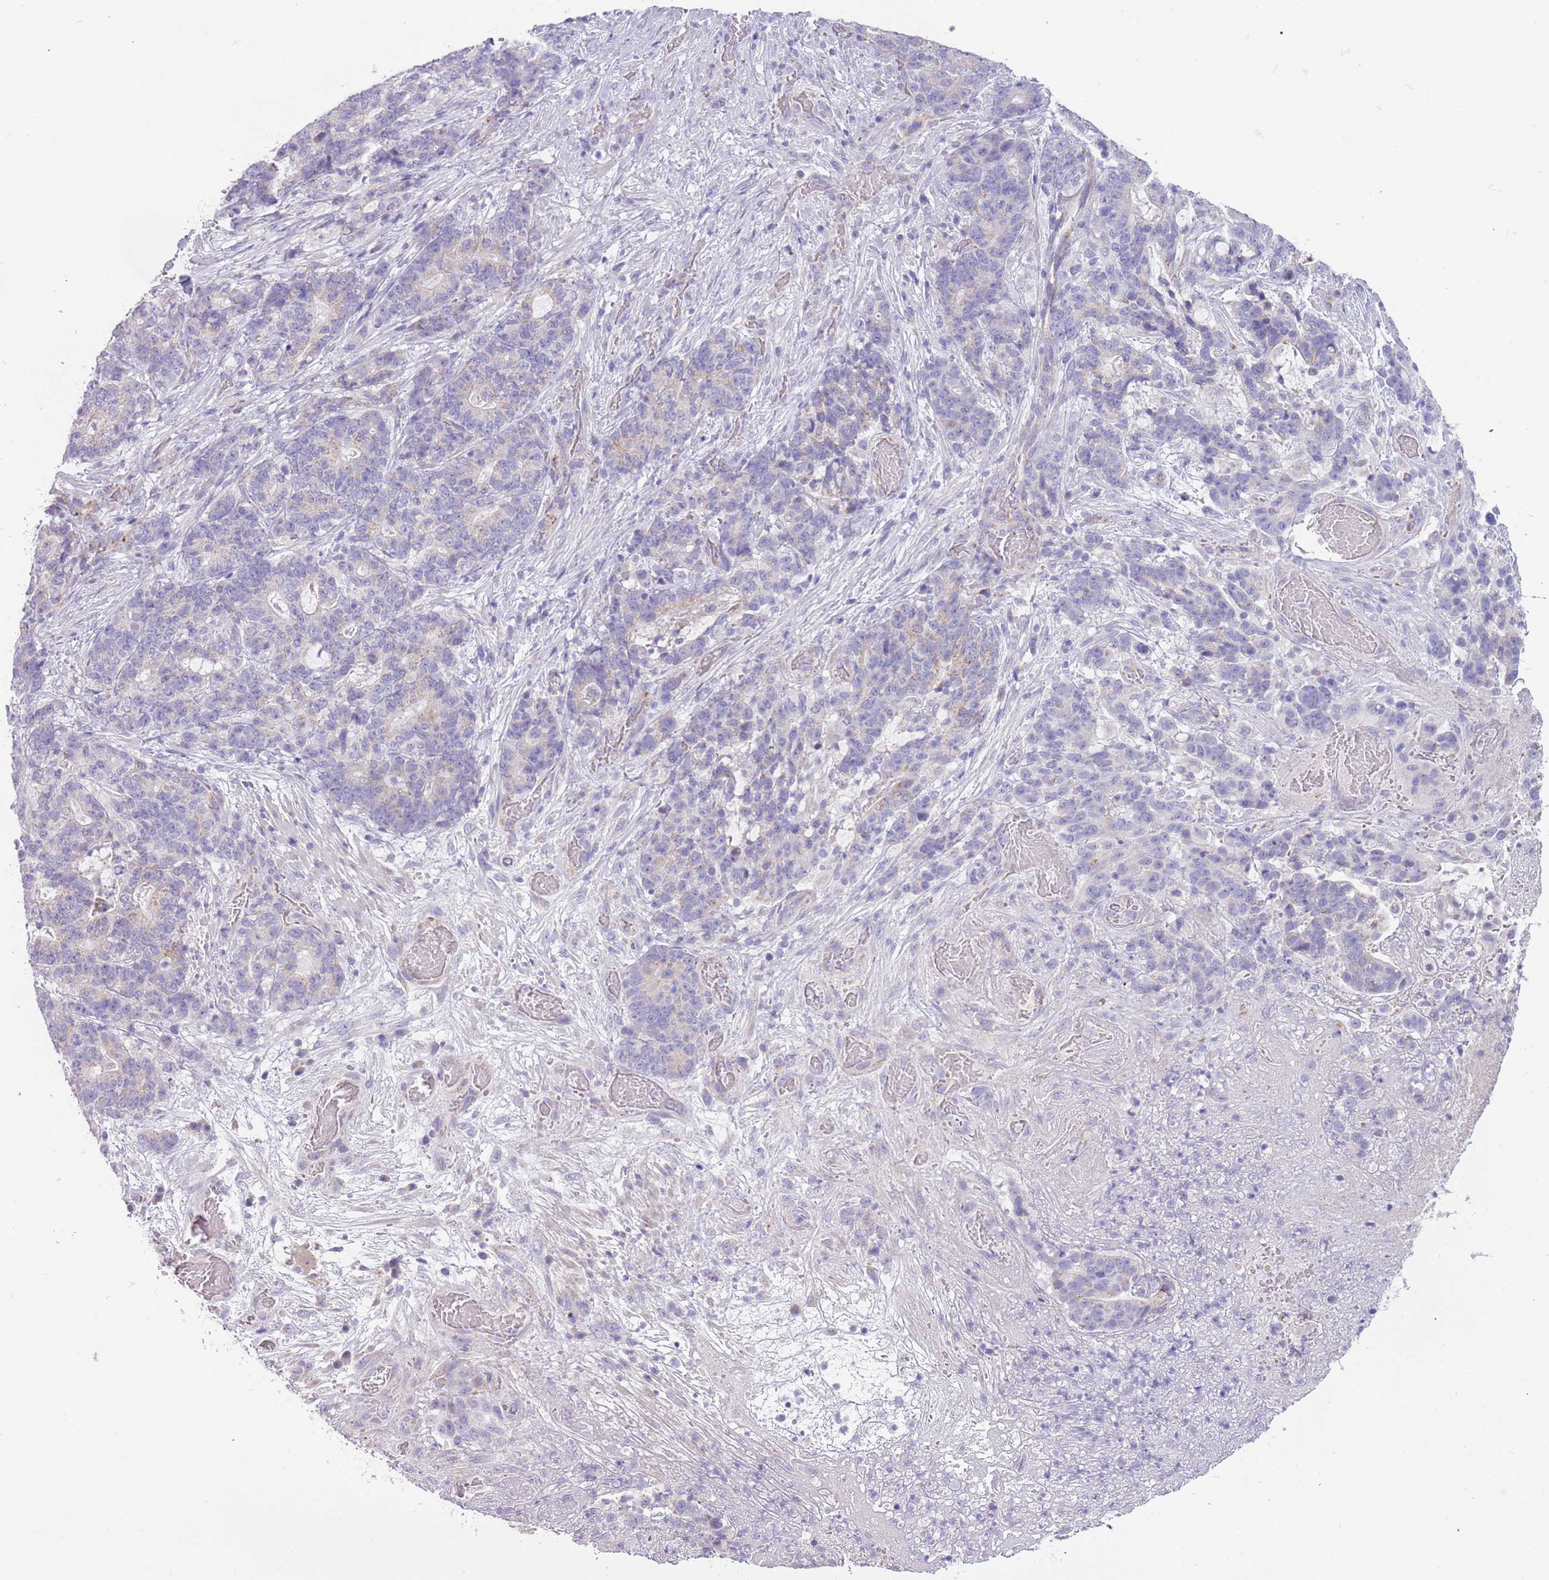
{"staining": {"intensity": "negative", "quantity": "none", "location": "none"}, "tissue": "stomach cancer", "cell_type": "Tumor cells", "image_type": "cancer", "snomed": [{"axis": "morphology", "description": "Normal tissue, NOS"}, {"axis": "morphology", "description": "Adenocarcinoma, NOS"}, {"axis": "topography", "description": "Stomach"}], "caption": "Tumor cells are negative for brown protein staining in stomach adenocarcinoma.", "gene": "RNF222", "patient": {"sex": "female", "age": 64}}